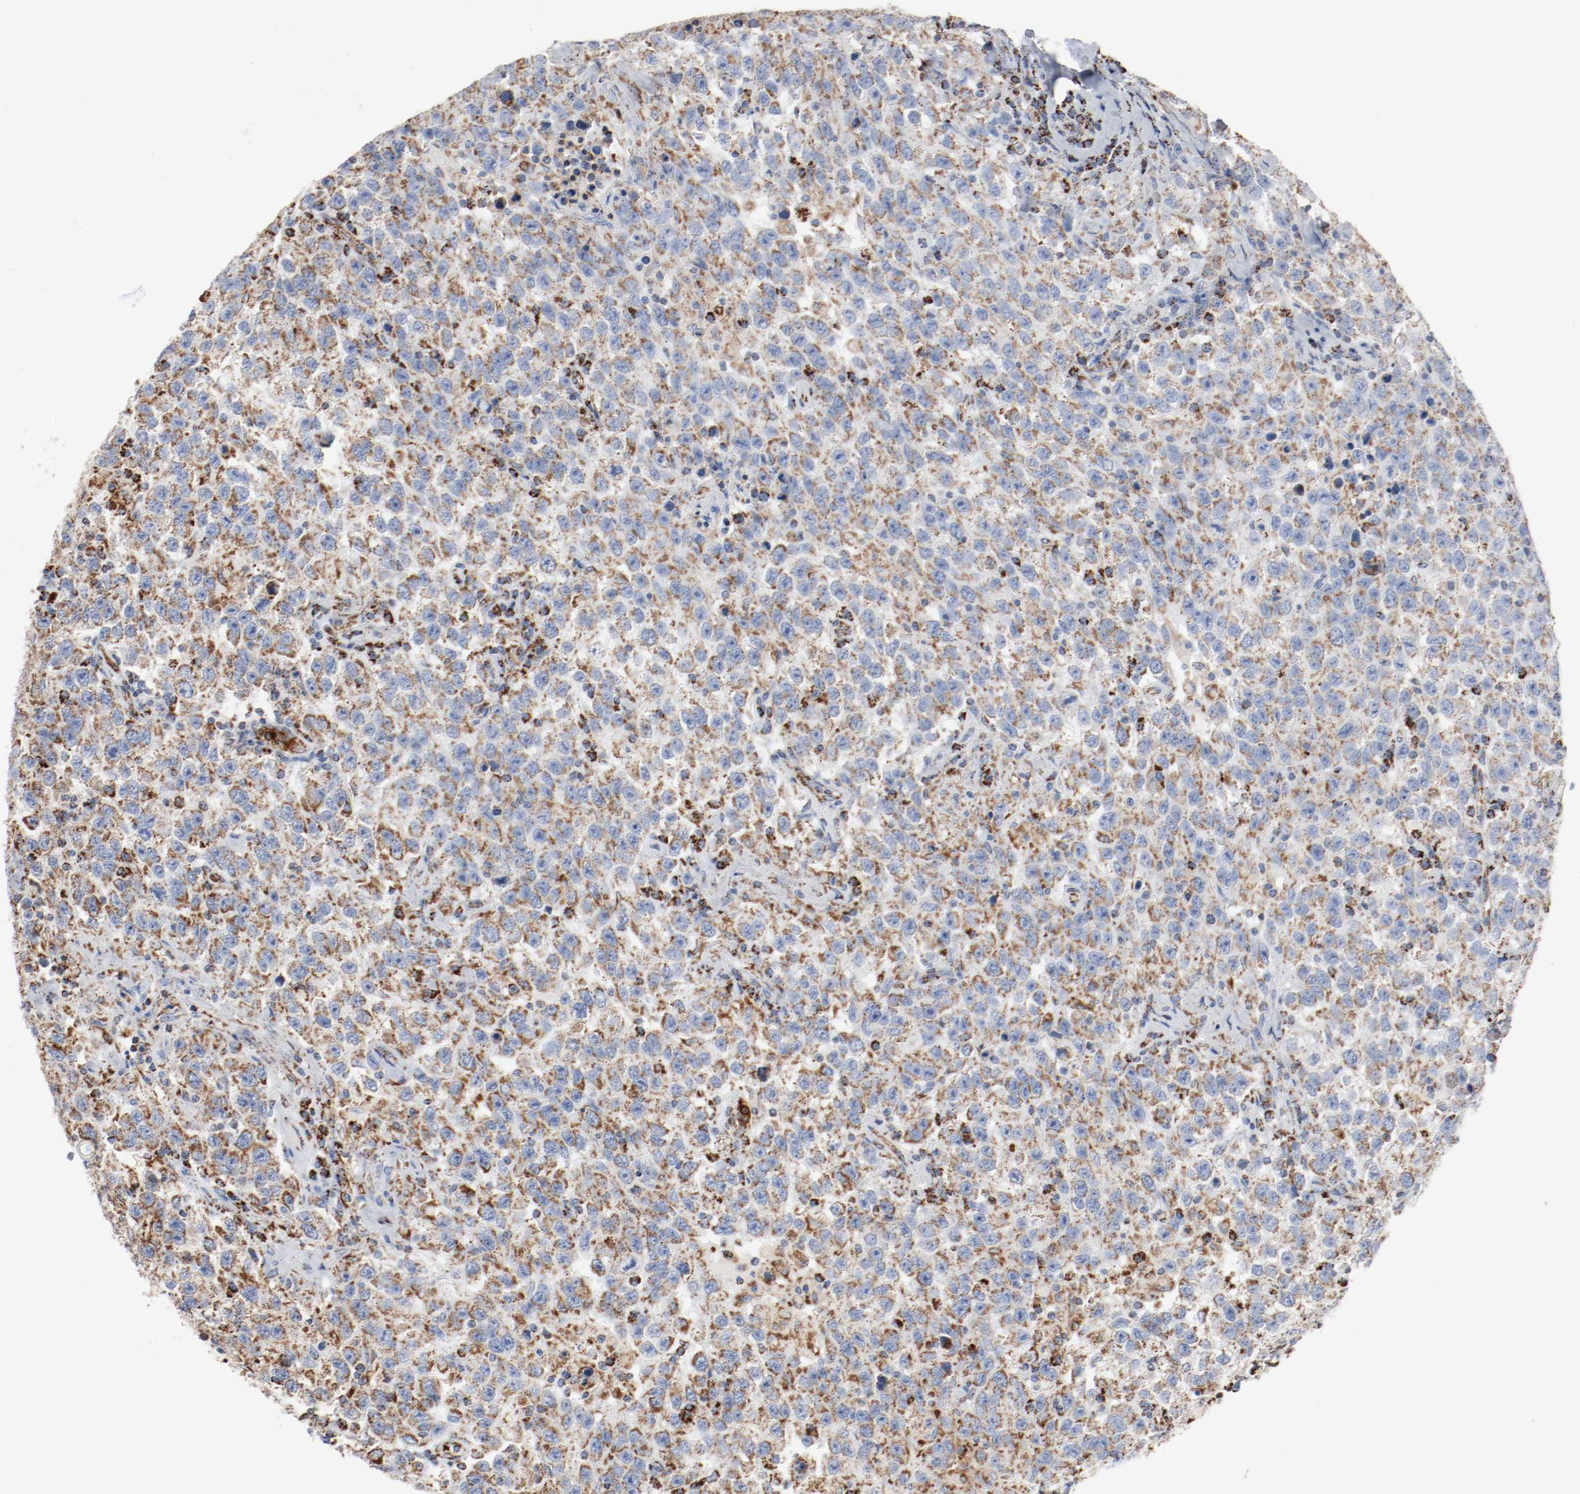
{"staining": {"intensity": "strong", "quantity": ">75%", "location": "cytoplasmic/membranous"}, "tissue": "testis cancer", "cell_type": "Tumor cells", "image_type": "cancer", "snomed": [{"axis": "morphology", "description": "Seminoma, NOS"}, {"axis": "topography", "description": "Testis"}], "caption": "IHC (DAB) staining of human testis cancer exhibits strong cytoplasmic/membranous protein expression in about >75% of tumor cells. (brown staining indicates protein expression, while blue staining denotes nuclei).", "gene": "NDUFB8", "patient": {"sex": "male", "age": 41}}